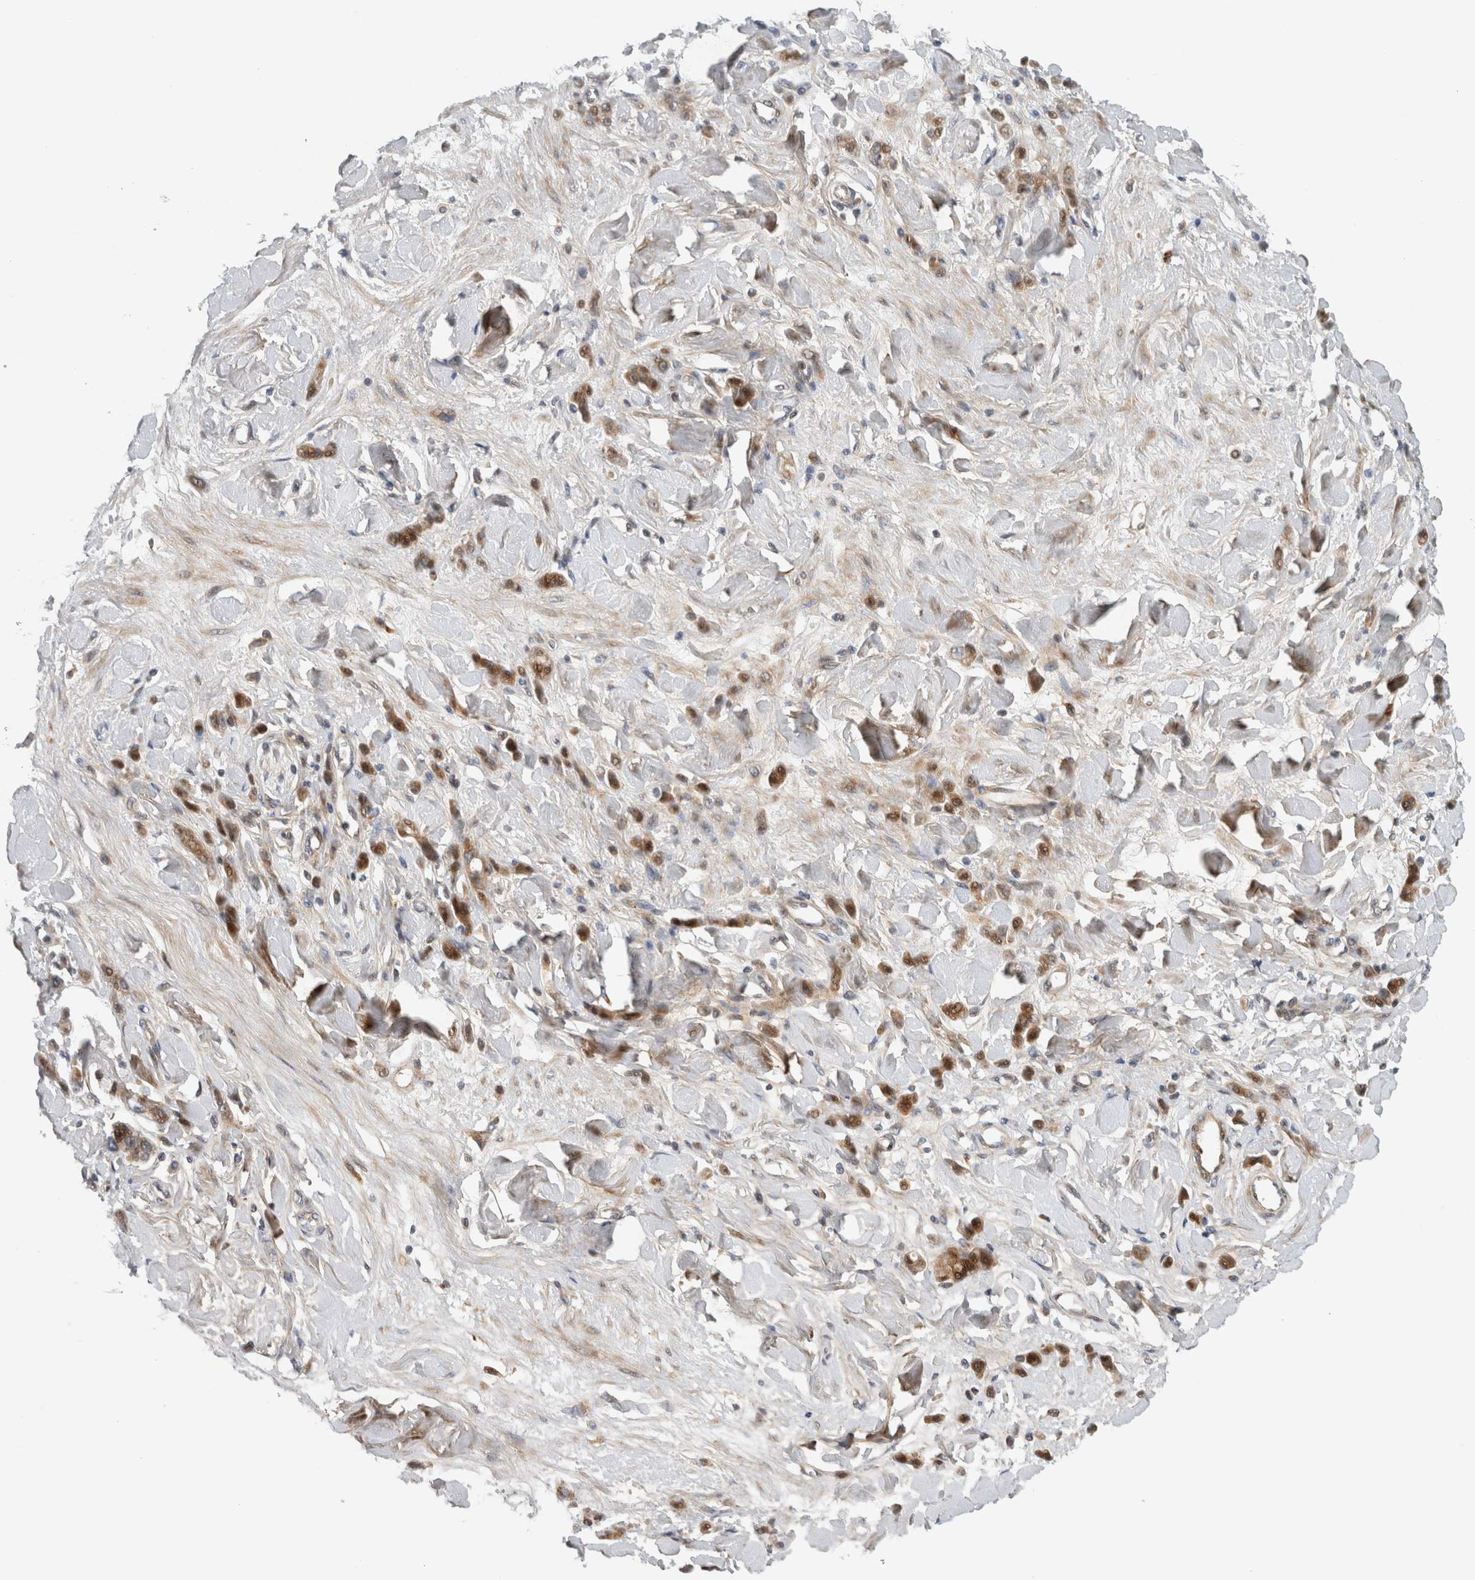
{"staining": {"intensity": "moderate", "quantity": ">75%", "location": "cytoplasmic/membranous,nuclear"}, "tissue": "stomach cancer", "cell_type": "Tumor cells", "image_type": "cancer", "snomed": [{"axis": "morphology", "description": "Normal tissue, NOS"}, {"axis": "morphology", "description": "Adenocarcinoma, NOS"}, {"axis": "topography", "description": "Stomach"}], "caption": "Immunohistochemical staining of human stomach cancer demonstrates medium levels of moderate cytoplasmic/membranous and nuclear protein staining in about >75% of tumor cells.", "gene": "RBM48", "patient": {"sex": "male", "age": 82}}